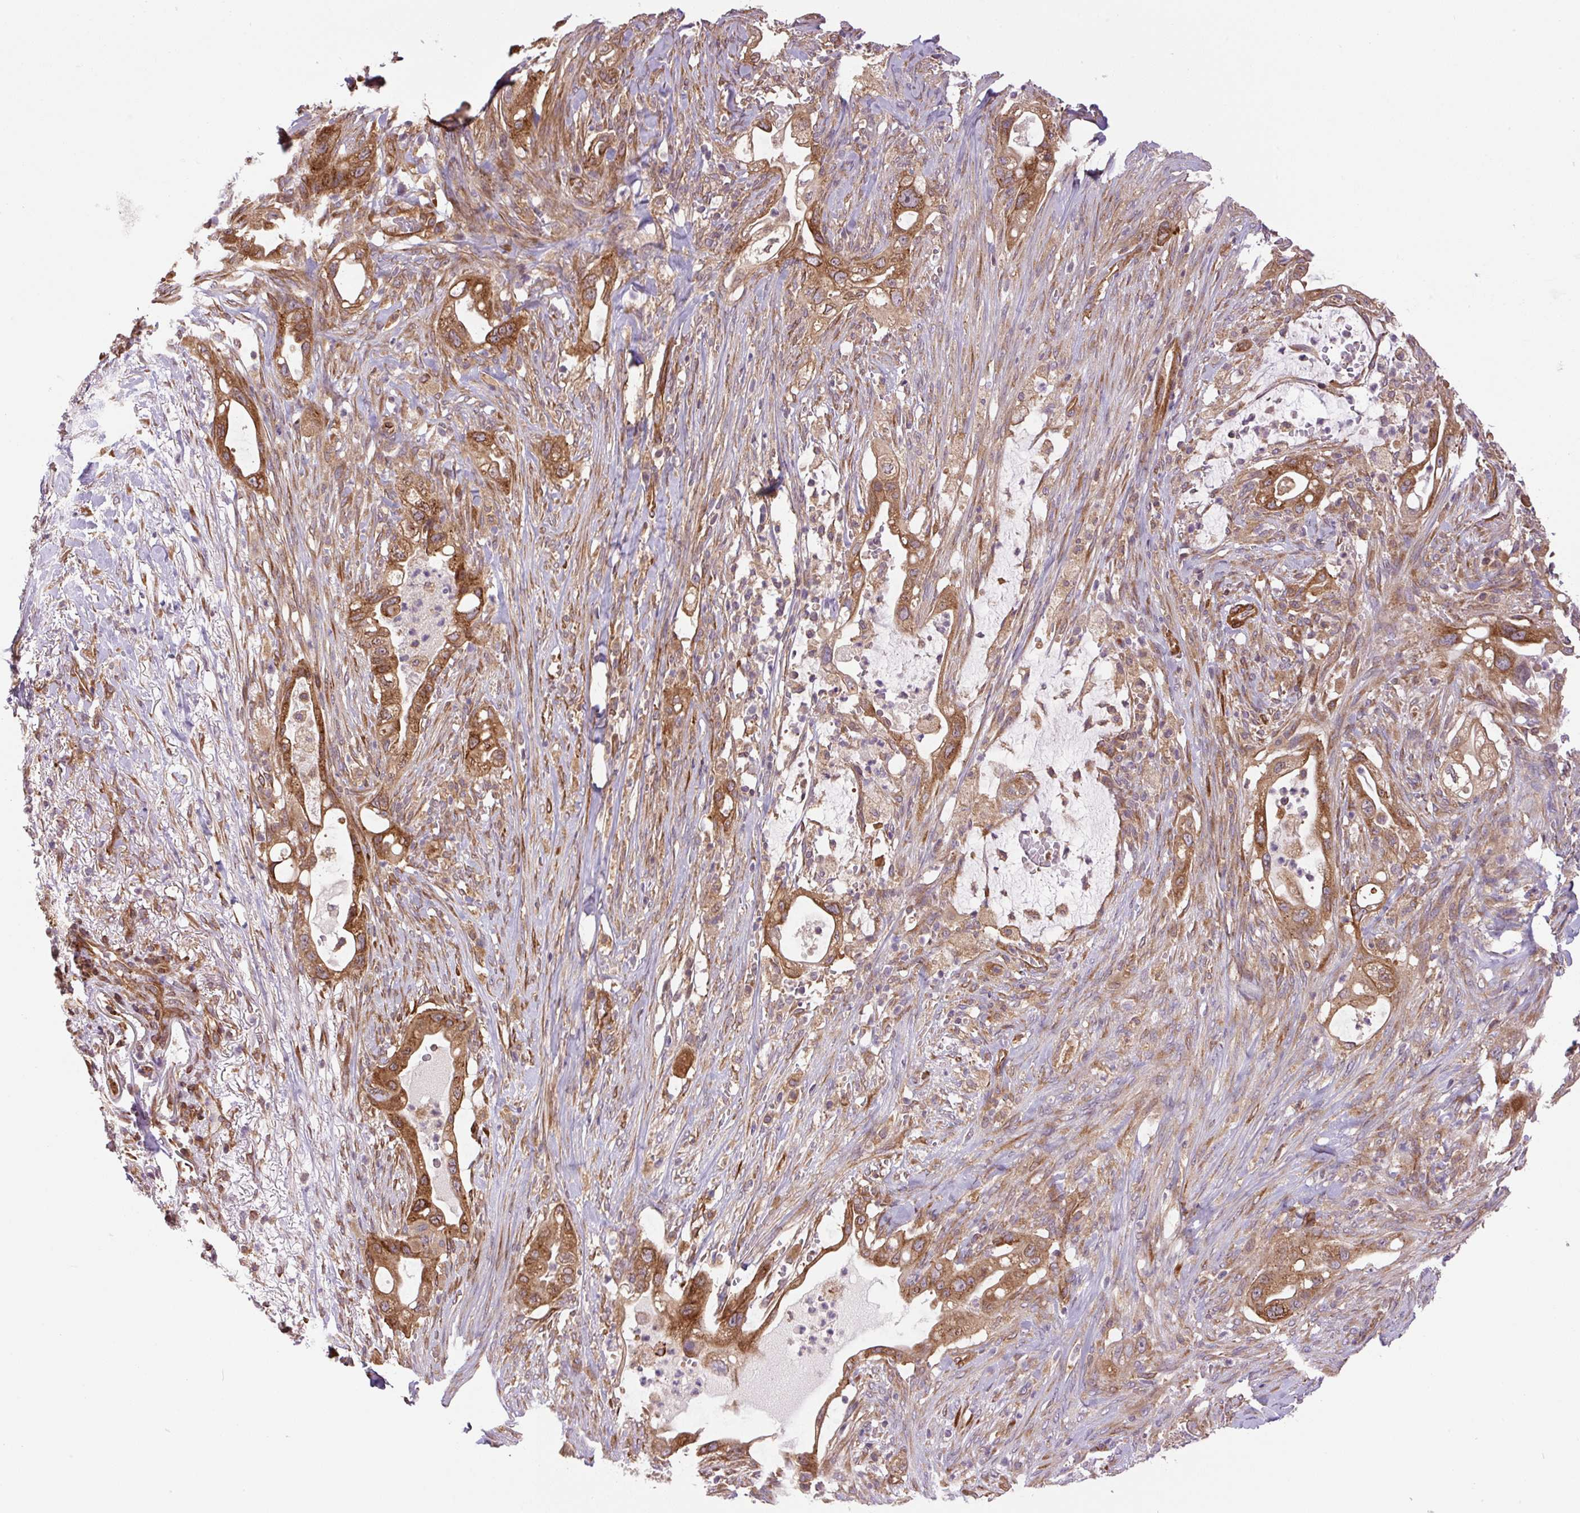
{"staining": {"intensity": "strong", "quantity": ">75%", "location": "cytoplasmic/membranous"}, "tissue": "pancreatic cancer", "cell_type": "Tumor cells", "image_type": "cancer", "snomed": [{"axis": "morphology", "description": "Adenocarcinoma, NOS"}, {"axis": "topography", "description": "Pancreas"}], "caption": "Immunohistochemical staining of pancreatic cancer (adenocarcinoma) demonstrates high levels of strong cytoplasmic/membranous staining in approximately >75% of tumor cells.", "gene": "SEPTIN10", "patient": {"sex": "male", "age": 44}}